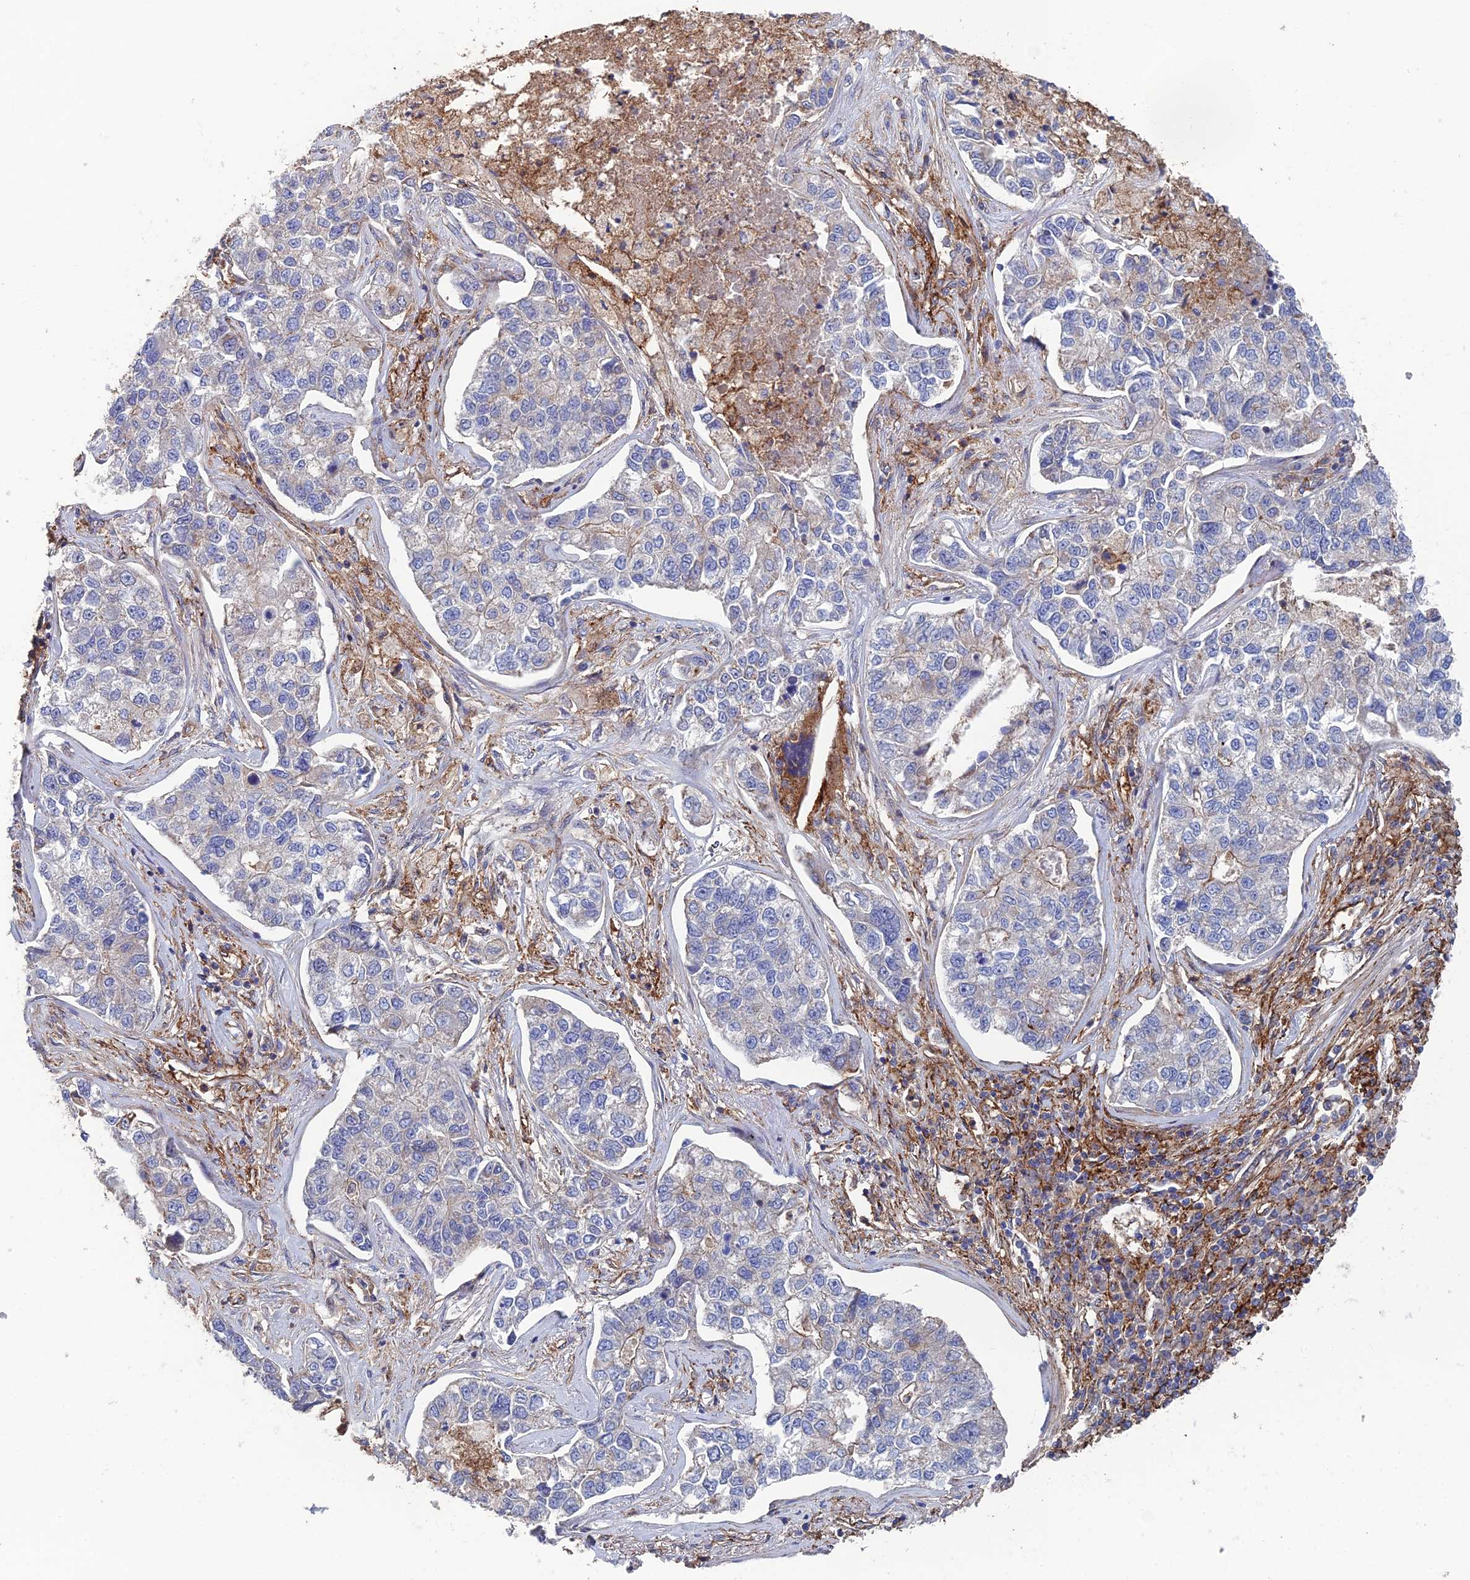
{"staining": {"intensity": "negative", "quantity": "none", "location": "none"}, "tissue": "lung cancer", "cell_type": "Tumor cells", "image_type": "cancer", "snomed": [{"axis": "morphology", "description": "Adenocarcinoma, NOS"}, {"axis": "topography", "description": "Lung"}], "caption": "Tumor cells show no significant staining in adenocarcinoma (lung).", "gene": "SNX11", "patient": {"sex": "male", "age": 49}}